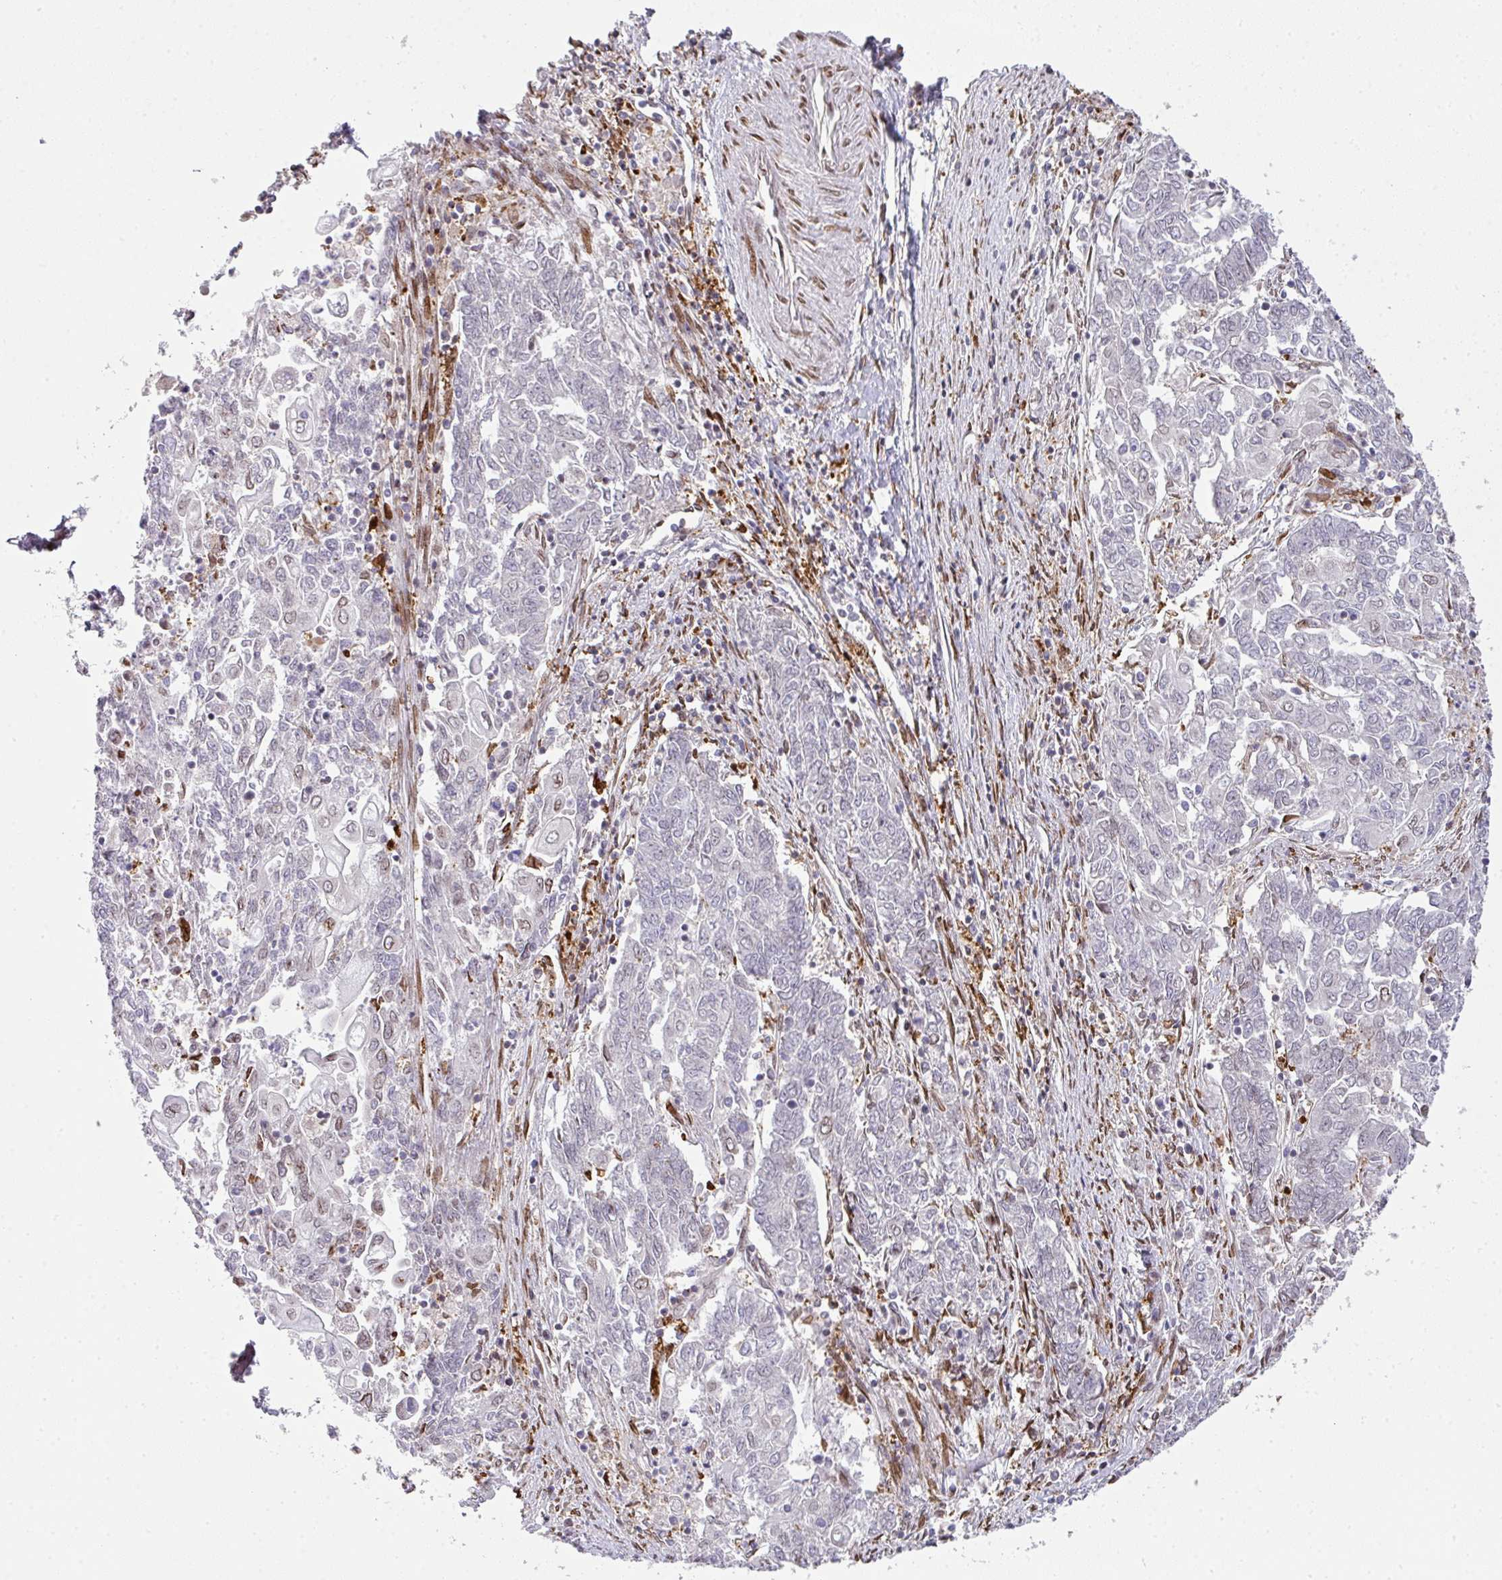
{"staining": {"intensity": "negative", "quantity": "none", "location": "none"}, "tissue": "endometrial cancer", "cell_type": "Tumor cells", "image_type": "cancer", "snomed": [{"axis": "morphology", "description": "Adenocarcinoma, NOS"}, {"axis": "topography", "description": "Endometrium"}], "caption": "DAB (3,3'-diaminobenzidine) immunohistochemical staining of human endometrial cancer (adenocarcinoma) reveals no significant staining in tumor cells.", "gene": "PLK1", "patient": {"sex": "female", "age": 54}}